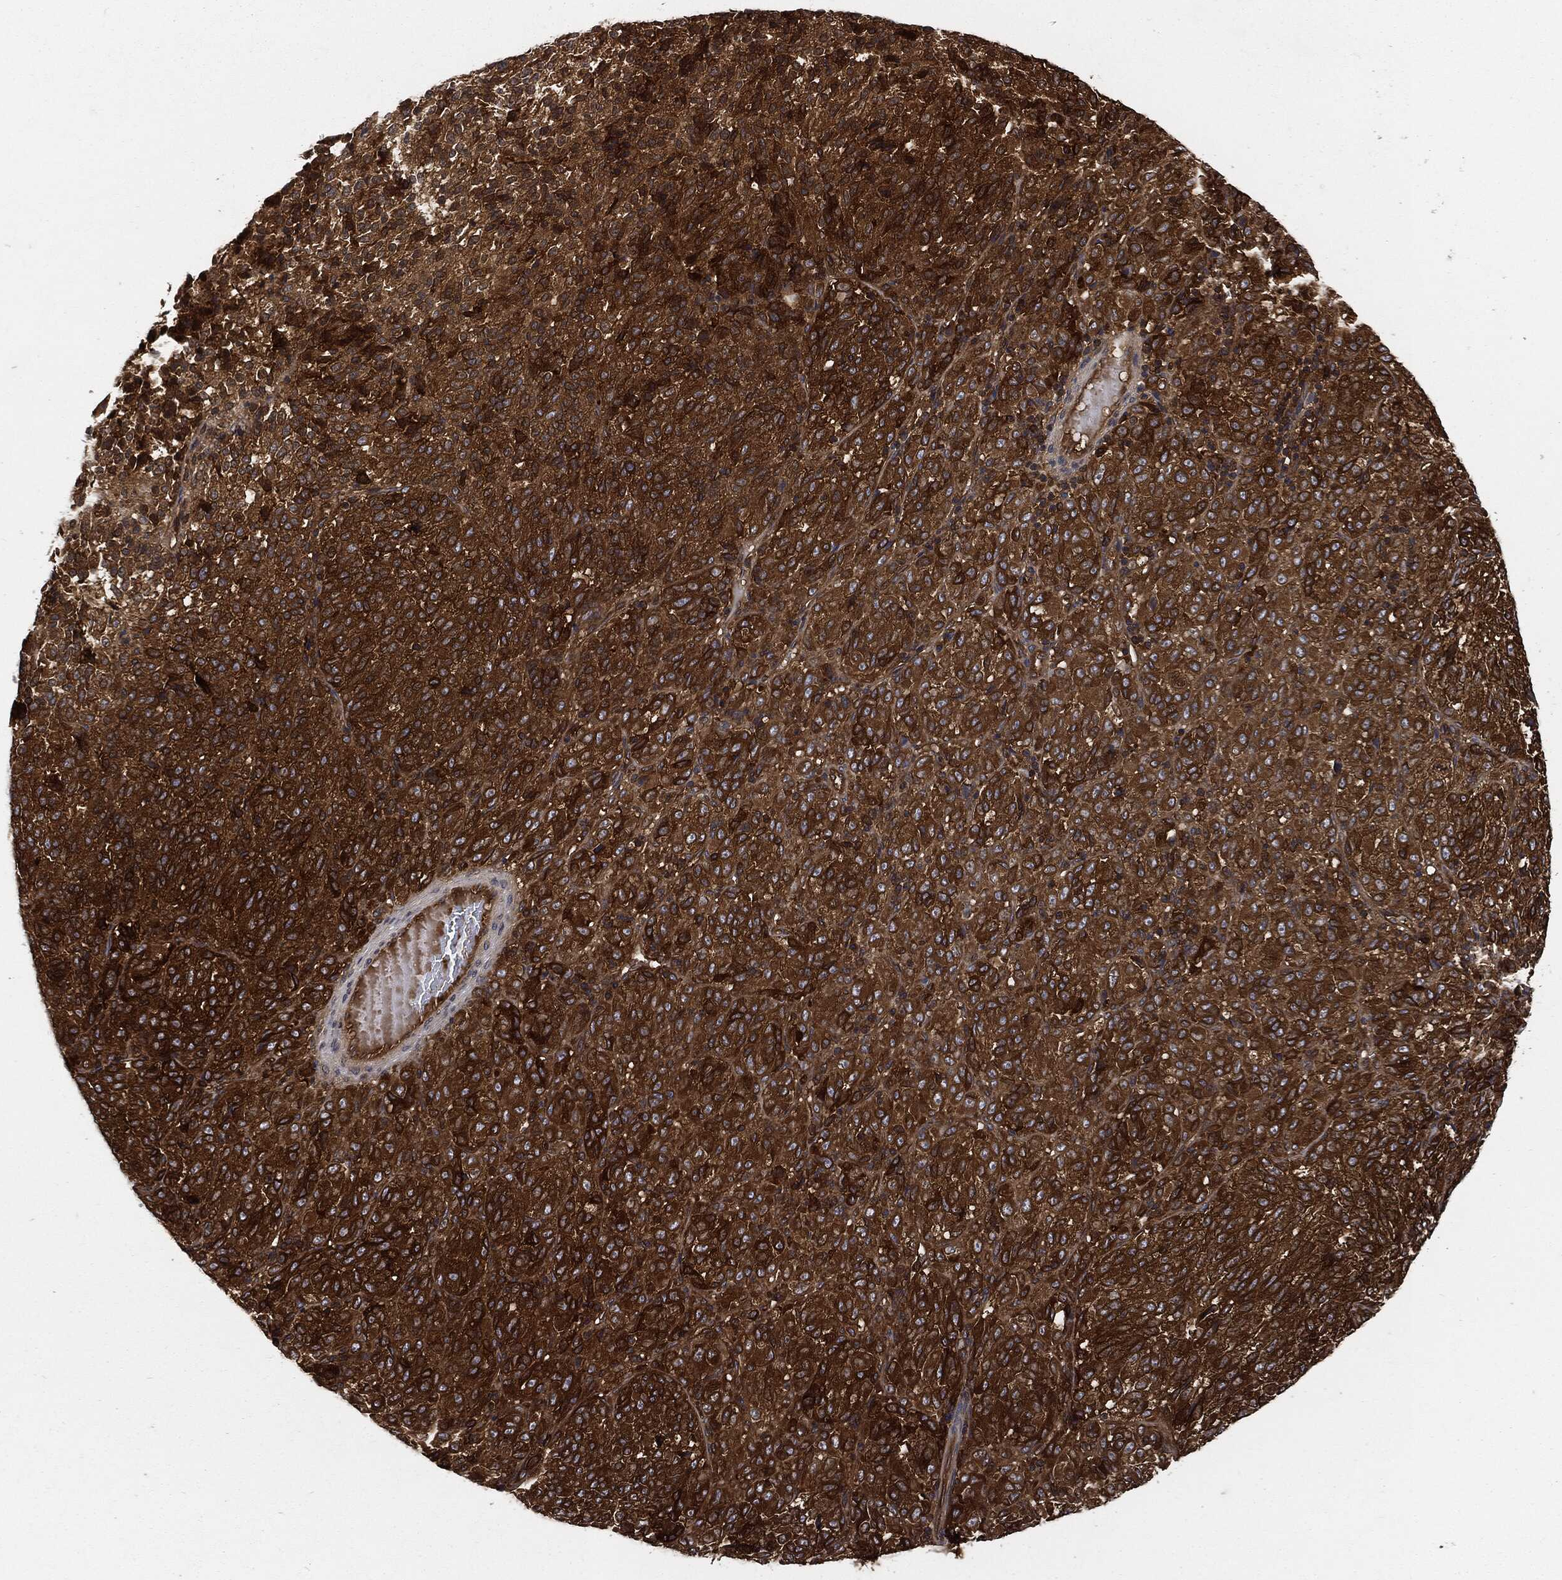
{"staining": {"intensity": "strong", "quantity": ">75%", "location": "cytoplasmic/membranous"}, "tissue": "melanoma", "cell_type": "Tumor cells", "image_type": "cancer", "snomed": [{"axis": "morphology", "description": "Malignant melanoma, Metastatic site"}, {"axis": "topography", "description": "Brain"}], "caption": "Malignant melanoma (metastatic site) was stained to show a protein in brown. There is high levels of strong cytoplasmic/membranous positivity in about >75% of tumor cells.", "gene": "XPNPEP1", "patient": {"sex": "female", "age": 56}}